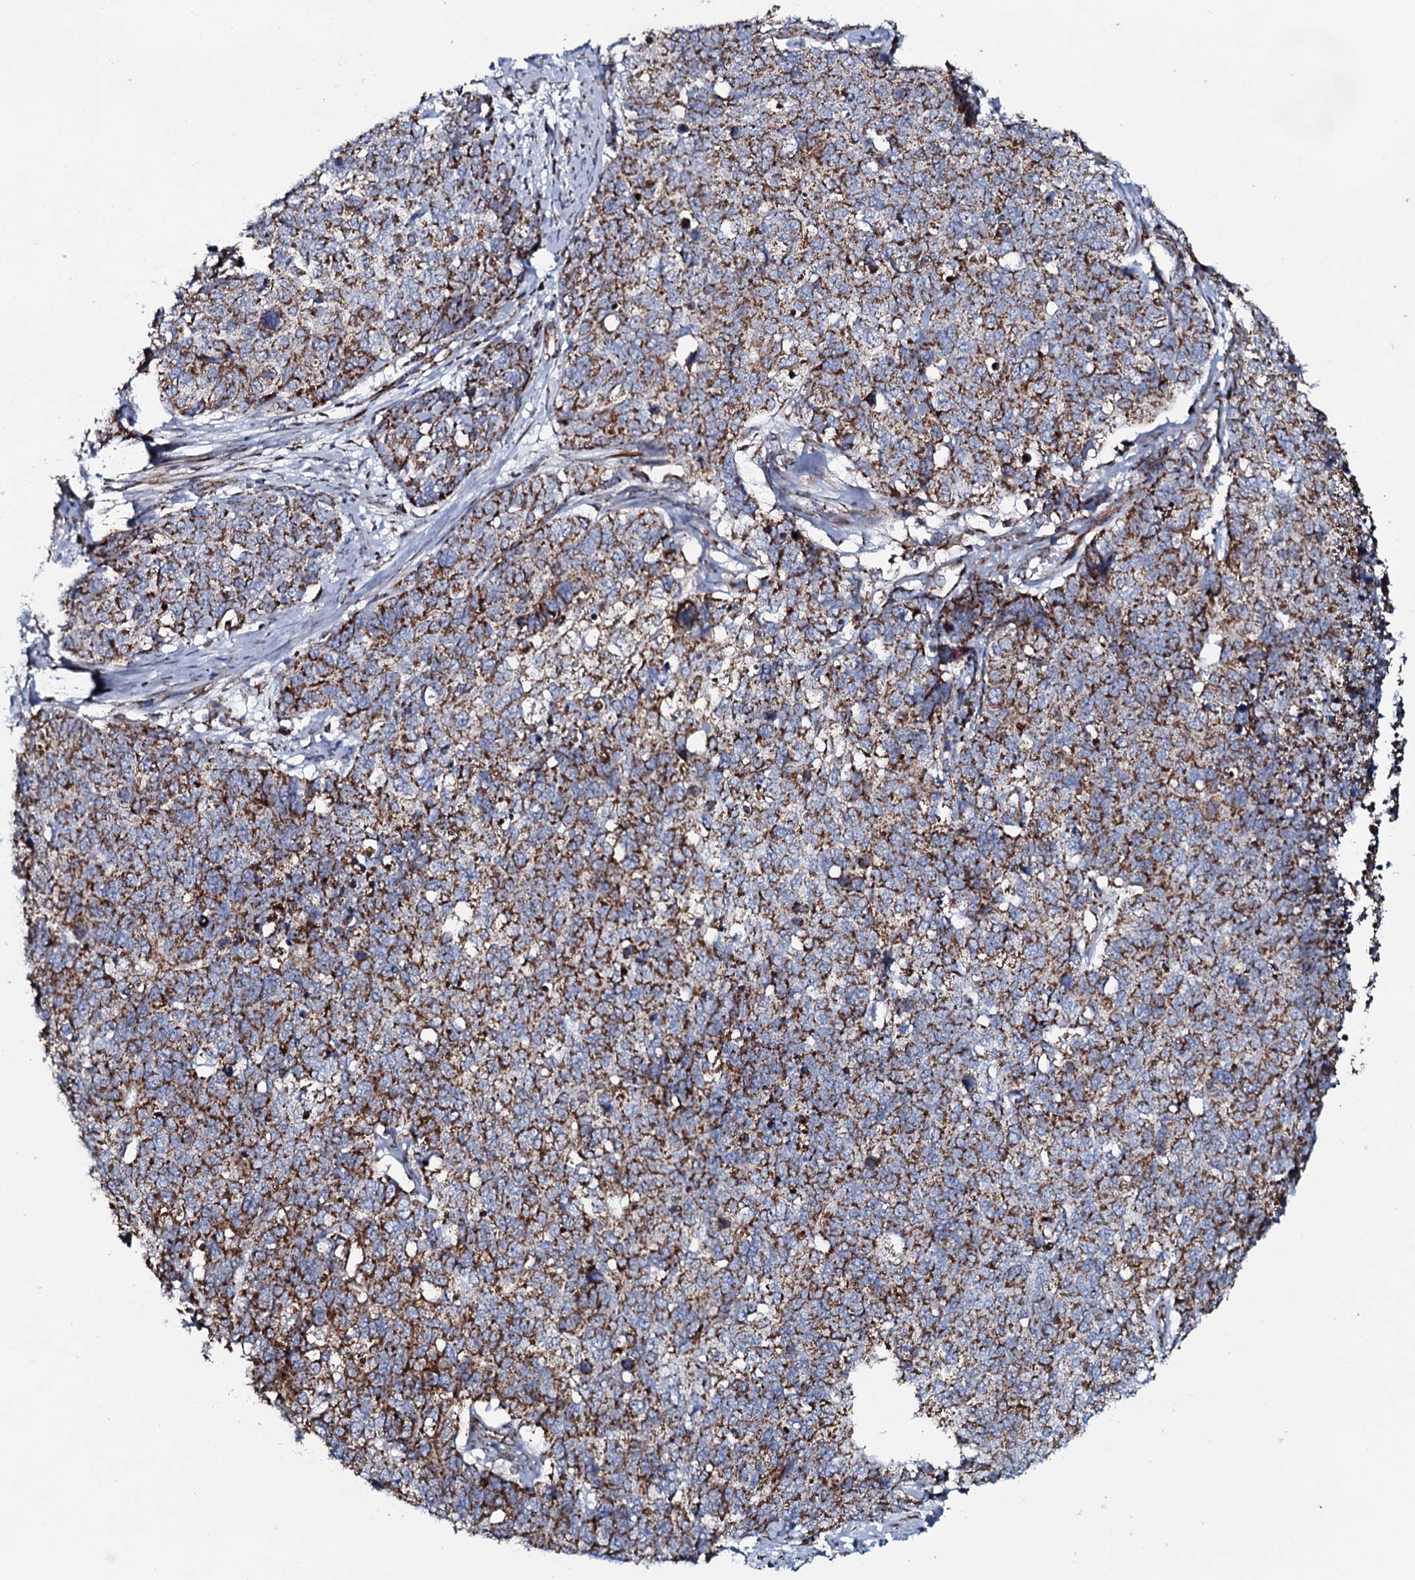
{"staining": {"intensity": "moderate", "quantity": ">75%", "location": "cytoplasmic/membranous"}, "tissue": "cervical cancer", "cell_type": "Tumor cells", "image_type": "cancer", "snomed": [{"axis": "morphology", "description": "Squamous cell carcinoma, NOS"}, {"axis": "topography", "description": "Cervix"}], "caption": "The immunohistochemical stain highlights moderate cytoplasmic/membranous positivity in tumor cells of cervical cancer (squamous cell carcinoma) tissue.", "gene": "EVC2", "patient": {"sex": "female", "age": 63}}